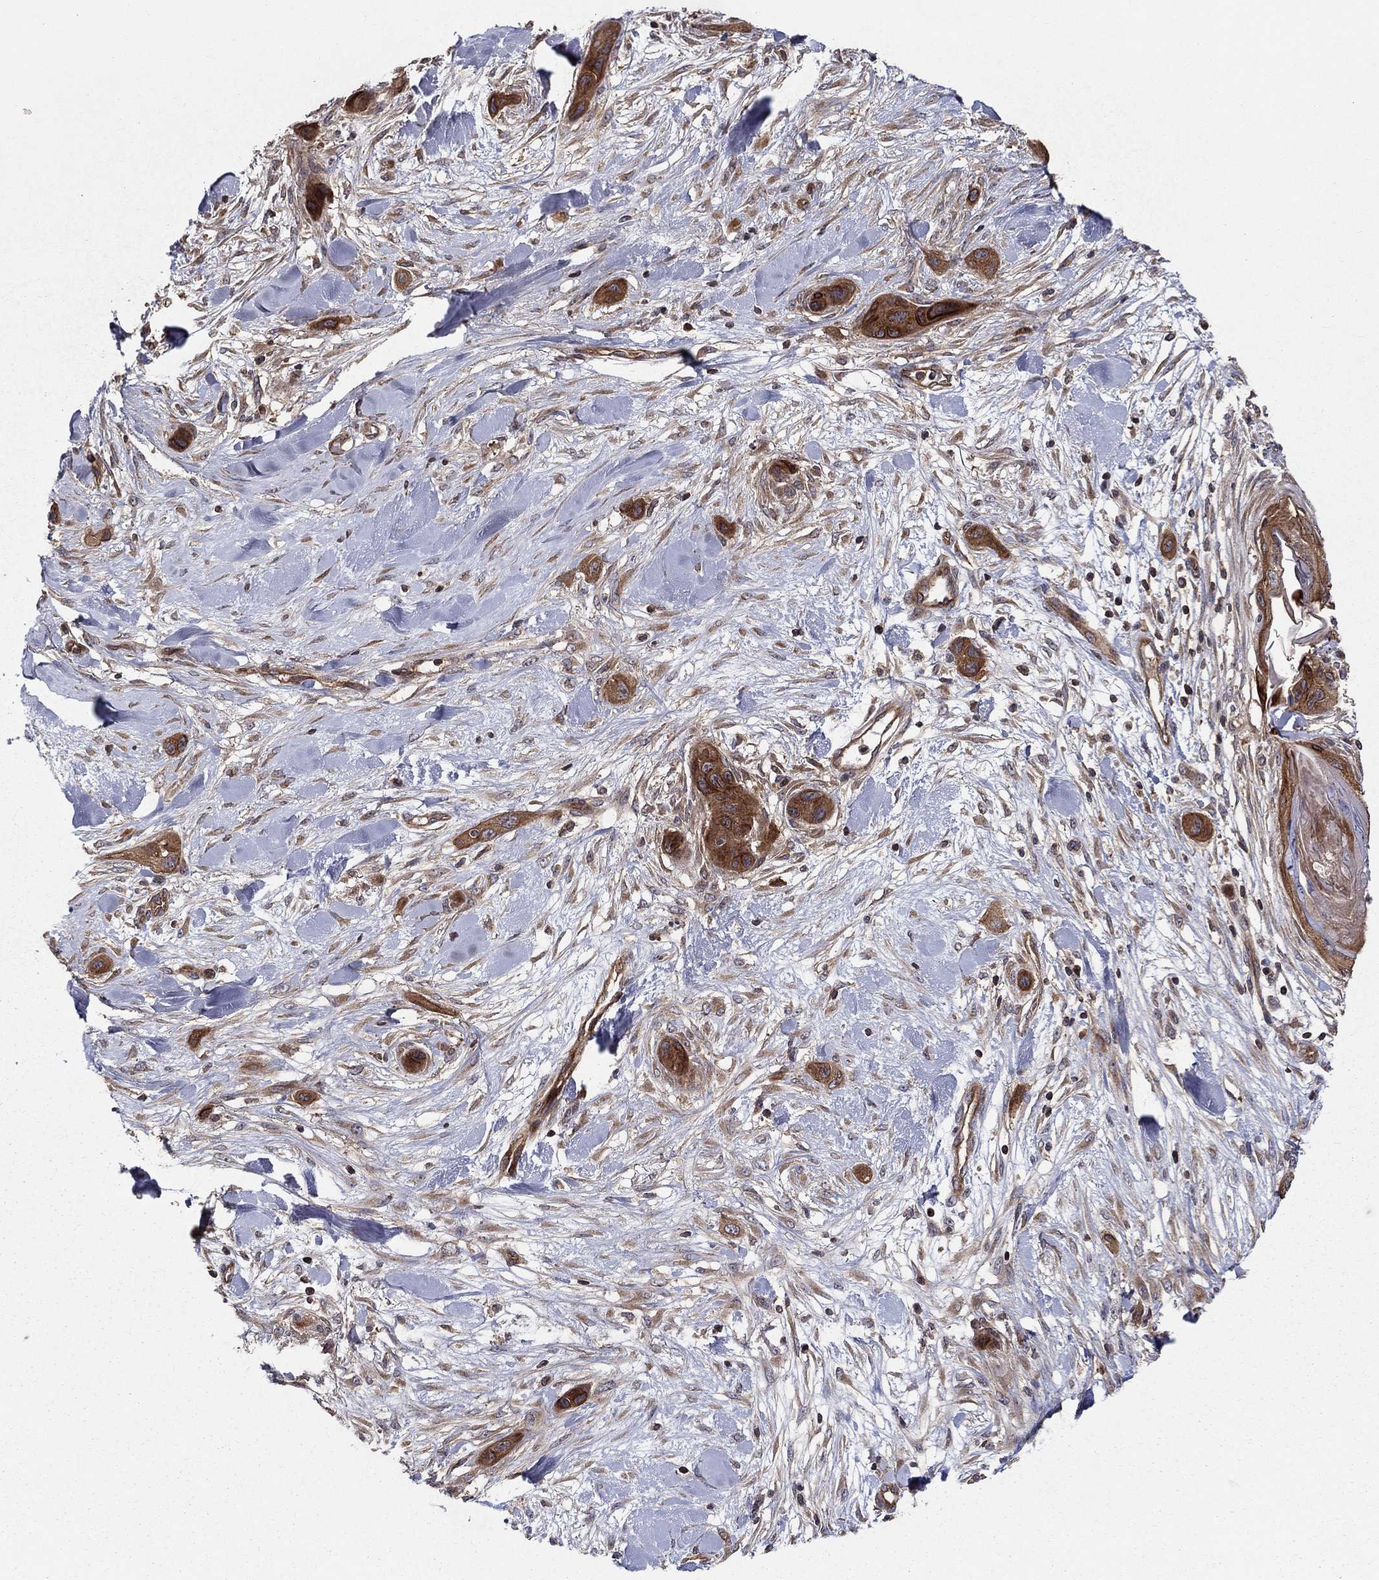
{"staining": {"intensity": "strong", "quantity": ">75%", "location": "cytoplasmic/membranous"}, "tissue": "skin cancer", "cell_type": "Tumor cells", "image_type": "cancer", "snomed": [{"axis": "morphology", "description": "Squamous cell carcinoma, NOS"}, {"axis": "topography", "description": "Skin"}], "caption": "Skin cancer stained with a brown dye exhibits strong cytoplasmic/membranous positive expression in approximately >75% of tumor cells.", "gene": "BMERB1", "patient": {"sex": "male", "age": 79}}